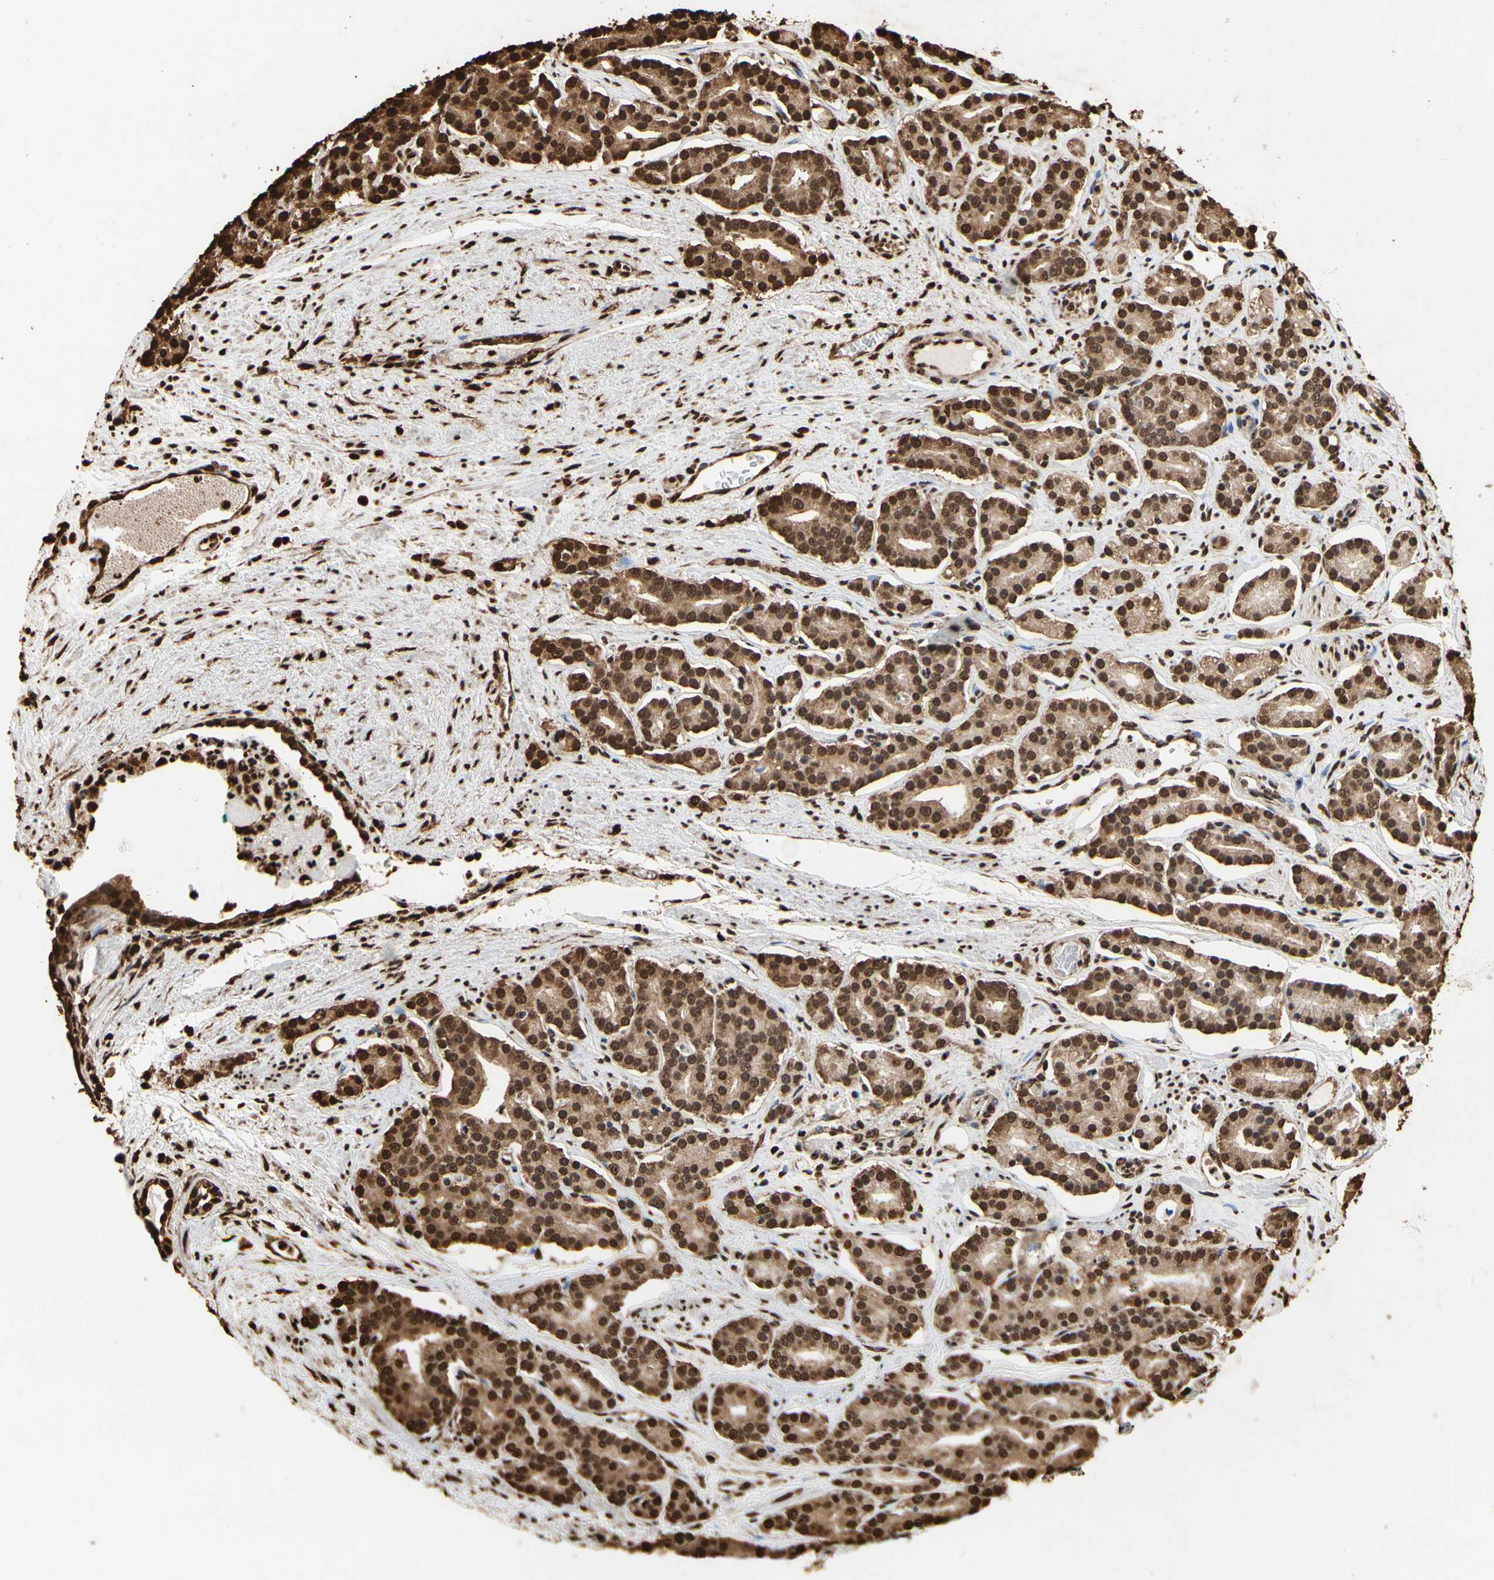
{"staining": {"intensity": "strong", "quantity": ">75%", "location": "cytoplasmic/membranous,nuclear"}, "tissue": "prostate cancer", "cell_type": "Tumor cells", "image_type": "cancer", "snomed": [{"axis": "morphology", "description": "Adenocarcinoma, Low grade"}, {"axis": "topography", "description": "Prostate"}], "caption": "Low-grade adenocarcinoma (prostate) stained with a brown dye exhibits strong cytoplasmic/membranous and nuclear positive staining in approximately >75% of tumor cells.", "gene": "HNRNPK", "patient": {"sex": "male", "age": 63}}